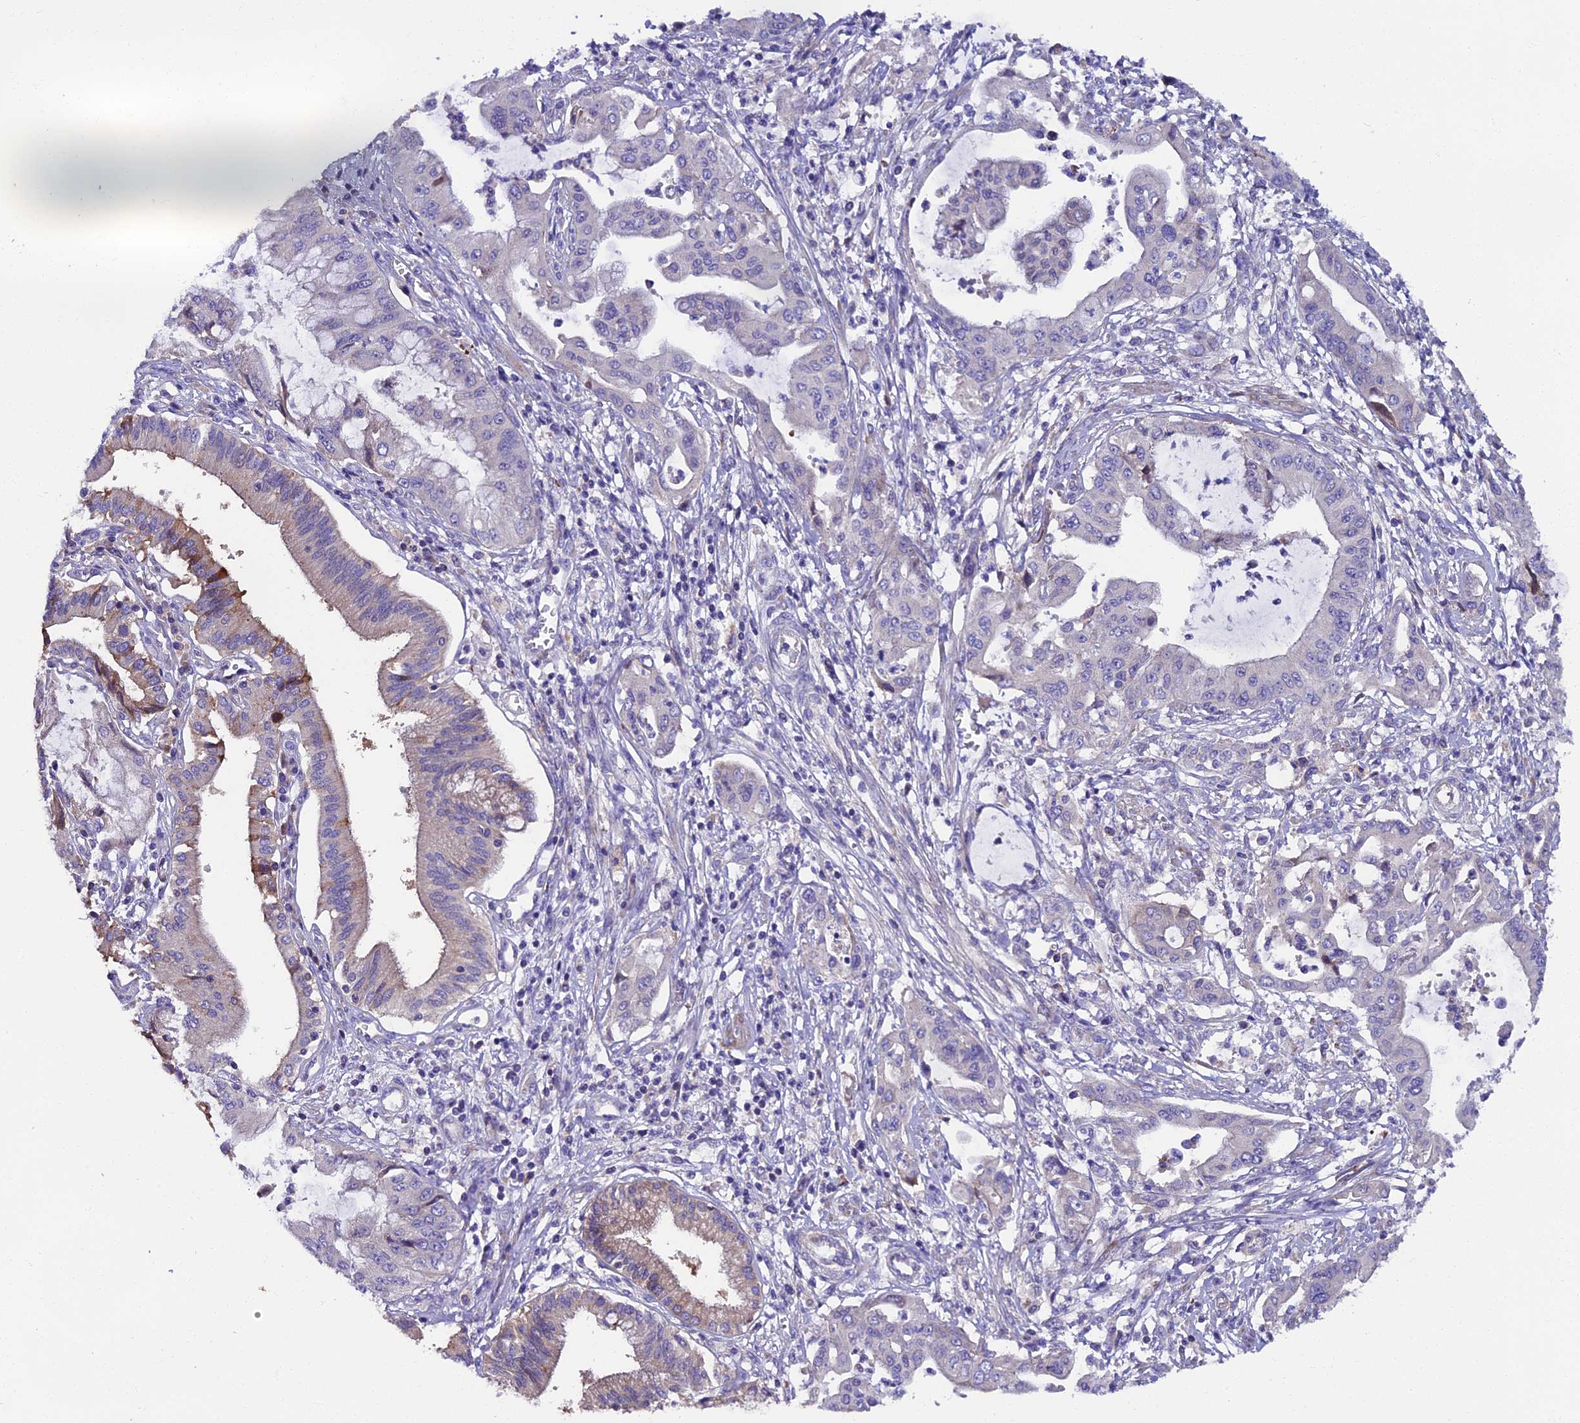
{"staining": {"intensity": "weak", "quantity": "<25%", "location": "cytoplasmic/membranous"}, "tissue": "pancreatic cancer", "cell_type": "Tumor cells", "image_type": "cancer", "snomed": [{"axis": "morphology", "description": "Adenocarcinoma, NOS"}, {"axis": "topography", "description": "Pancreas"}], "caption": "This is a histopathology image of IHC staining of adenocarcinoma (pancreatic), which shows no positivity in tumor cells.", "gene": "PIGU", "patient": {"sex": "male", "age": 46}}